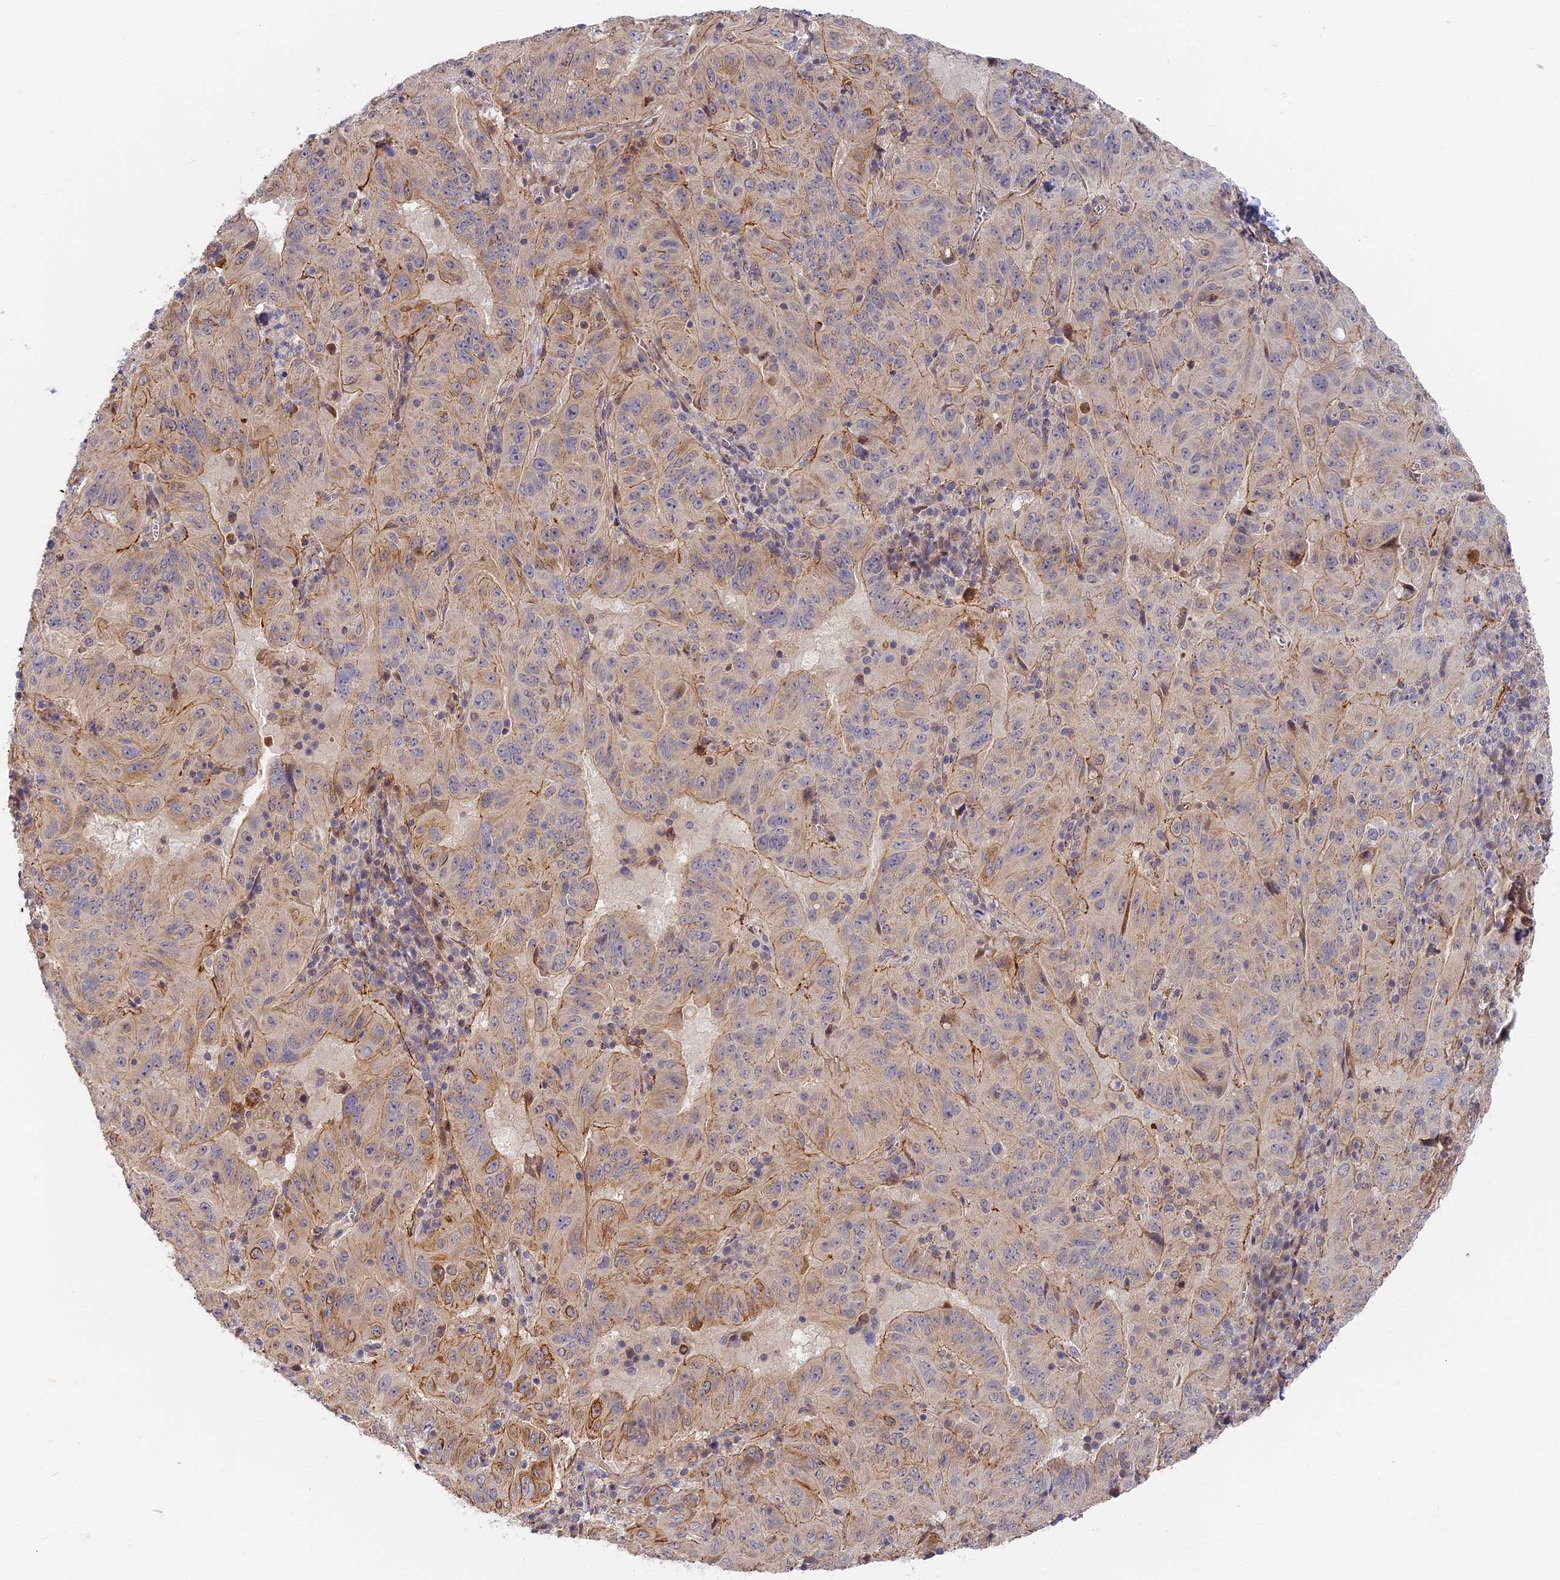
{"staining": {"intensity": "weak", "quantity": "25%-75%", "location": "cytoplasmic/membranous"}, "tissue": "pancreatic cancer", "cell_type": "Tumor cells", "image_type": "cancer", "snomed": [{"axis": "morphology", "description": "Adenocarcinoma, NOS"}, {"axis": "topography", "description": "Pancreas"}], "caption": "IHC staining of pancreatic cancer, which displays low levels of weak cytoplasmic/membranous staining in about 25%-75% of tumor cells indicating weak cytoplasmic/membranous protein positivity. The staining was performed using DAB (brown) for protein detection and nuclei were counterstained in hematoxylin (blue).", "gene": "MISP3", "patient": {"sex": "male", "age": 63}}